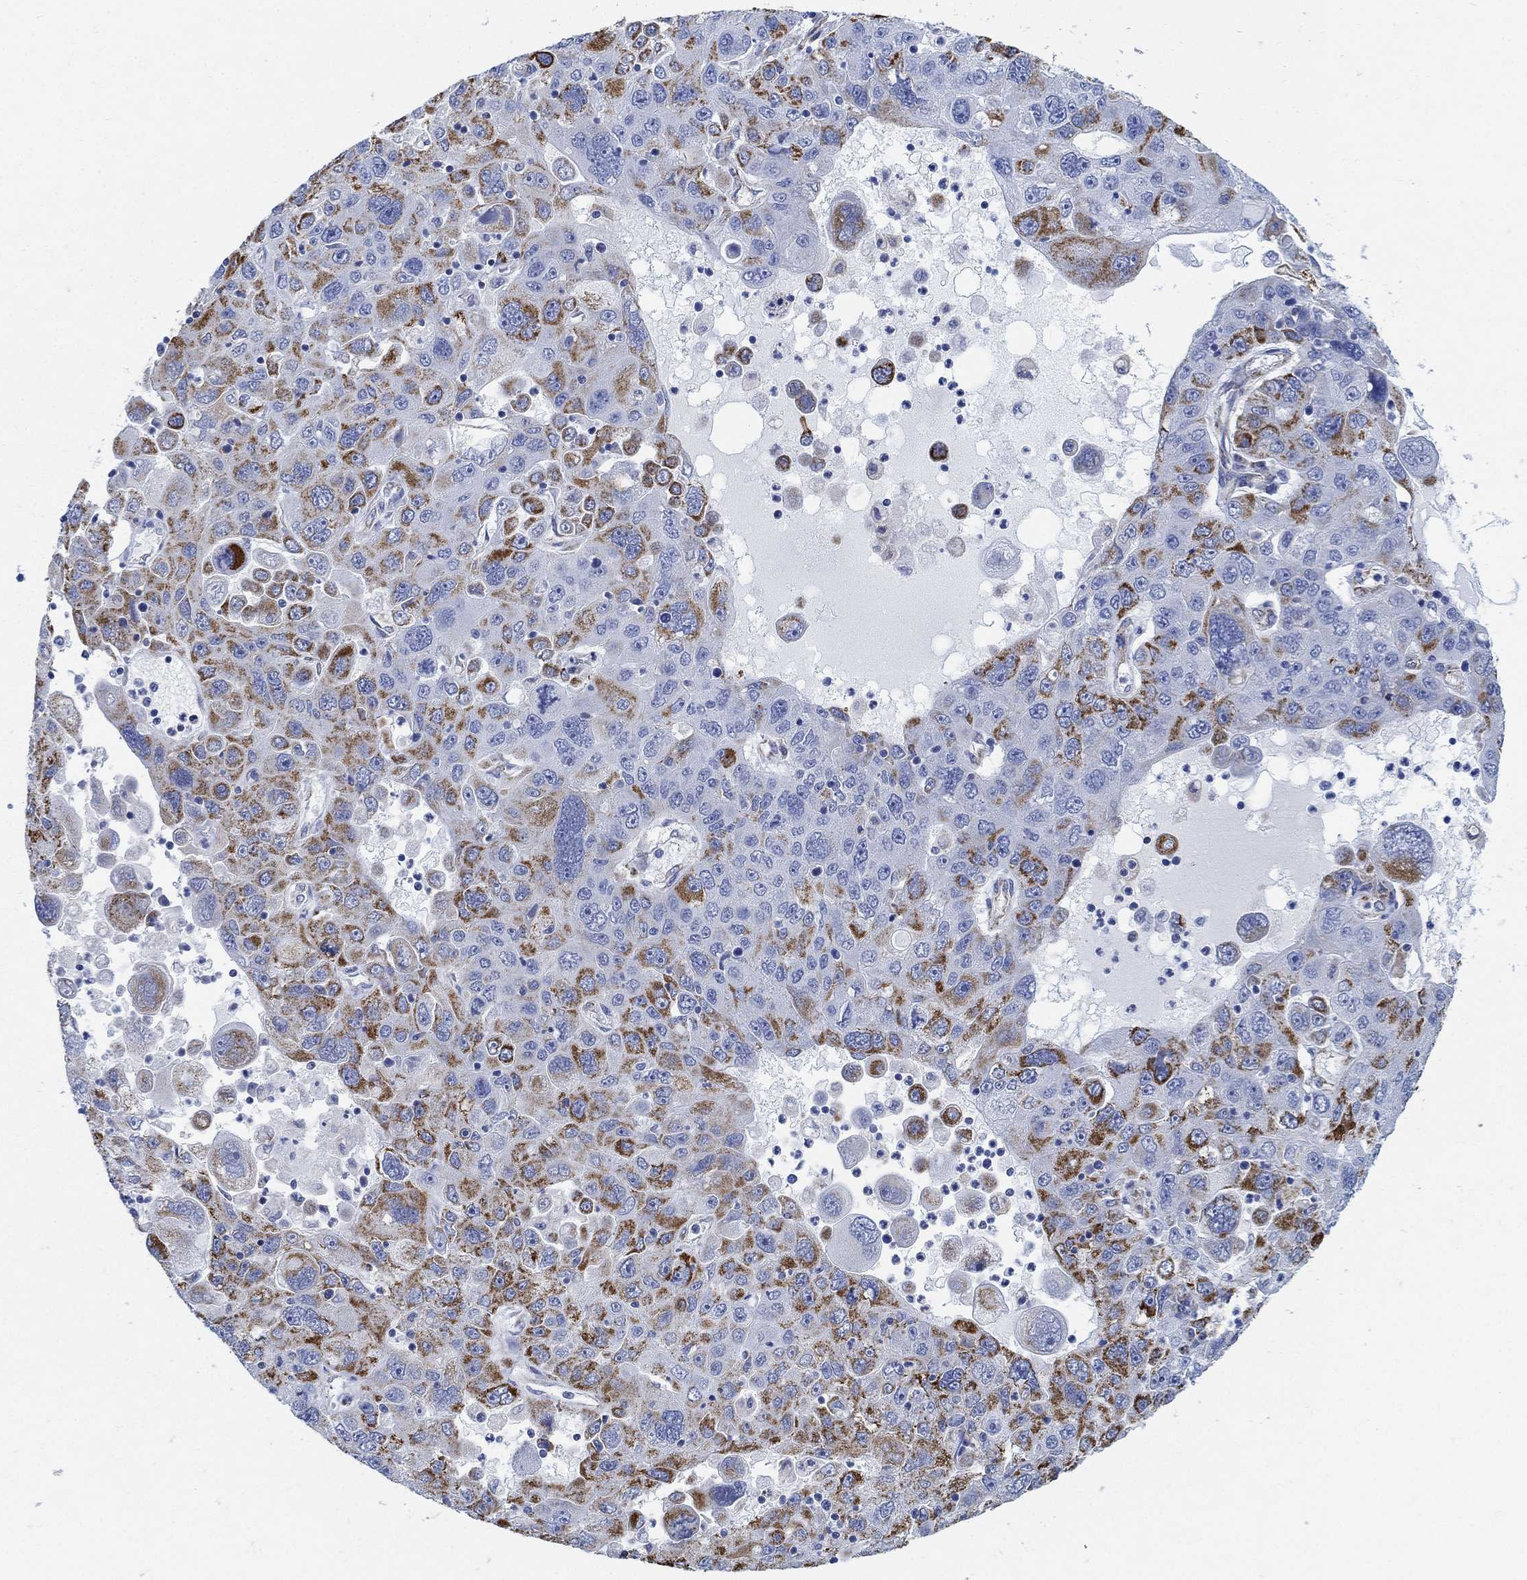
{"staining": {"intensity": "strong", "quantity": "25%-75%", "location": "cytoplasmic/membranous"}, "tissue": "stomach cancer", "cell_type": "Tumor cells", "image_type": "cancer", "snomed": [{"axis": "morphology", "description": "Adenocarcinoma, NOS"}, {"axis": "topography", "description": "Stomach"}], "caption": "Immunohistochemistry (IHC) of human stomach adenocarcinoma exhibits high levels of strong cytoplasmic/membranous staining in approximately 25%-75% of tumor cells.", "gene": "PHF21B", "patient": {"sex": "male", "age": 56}}